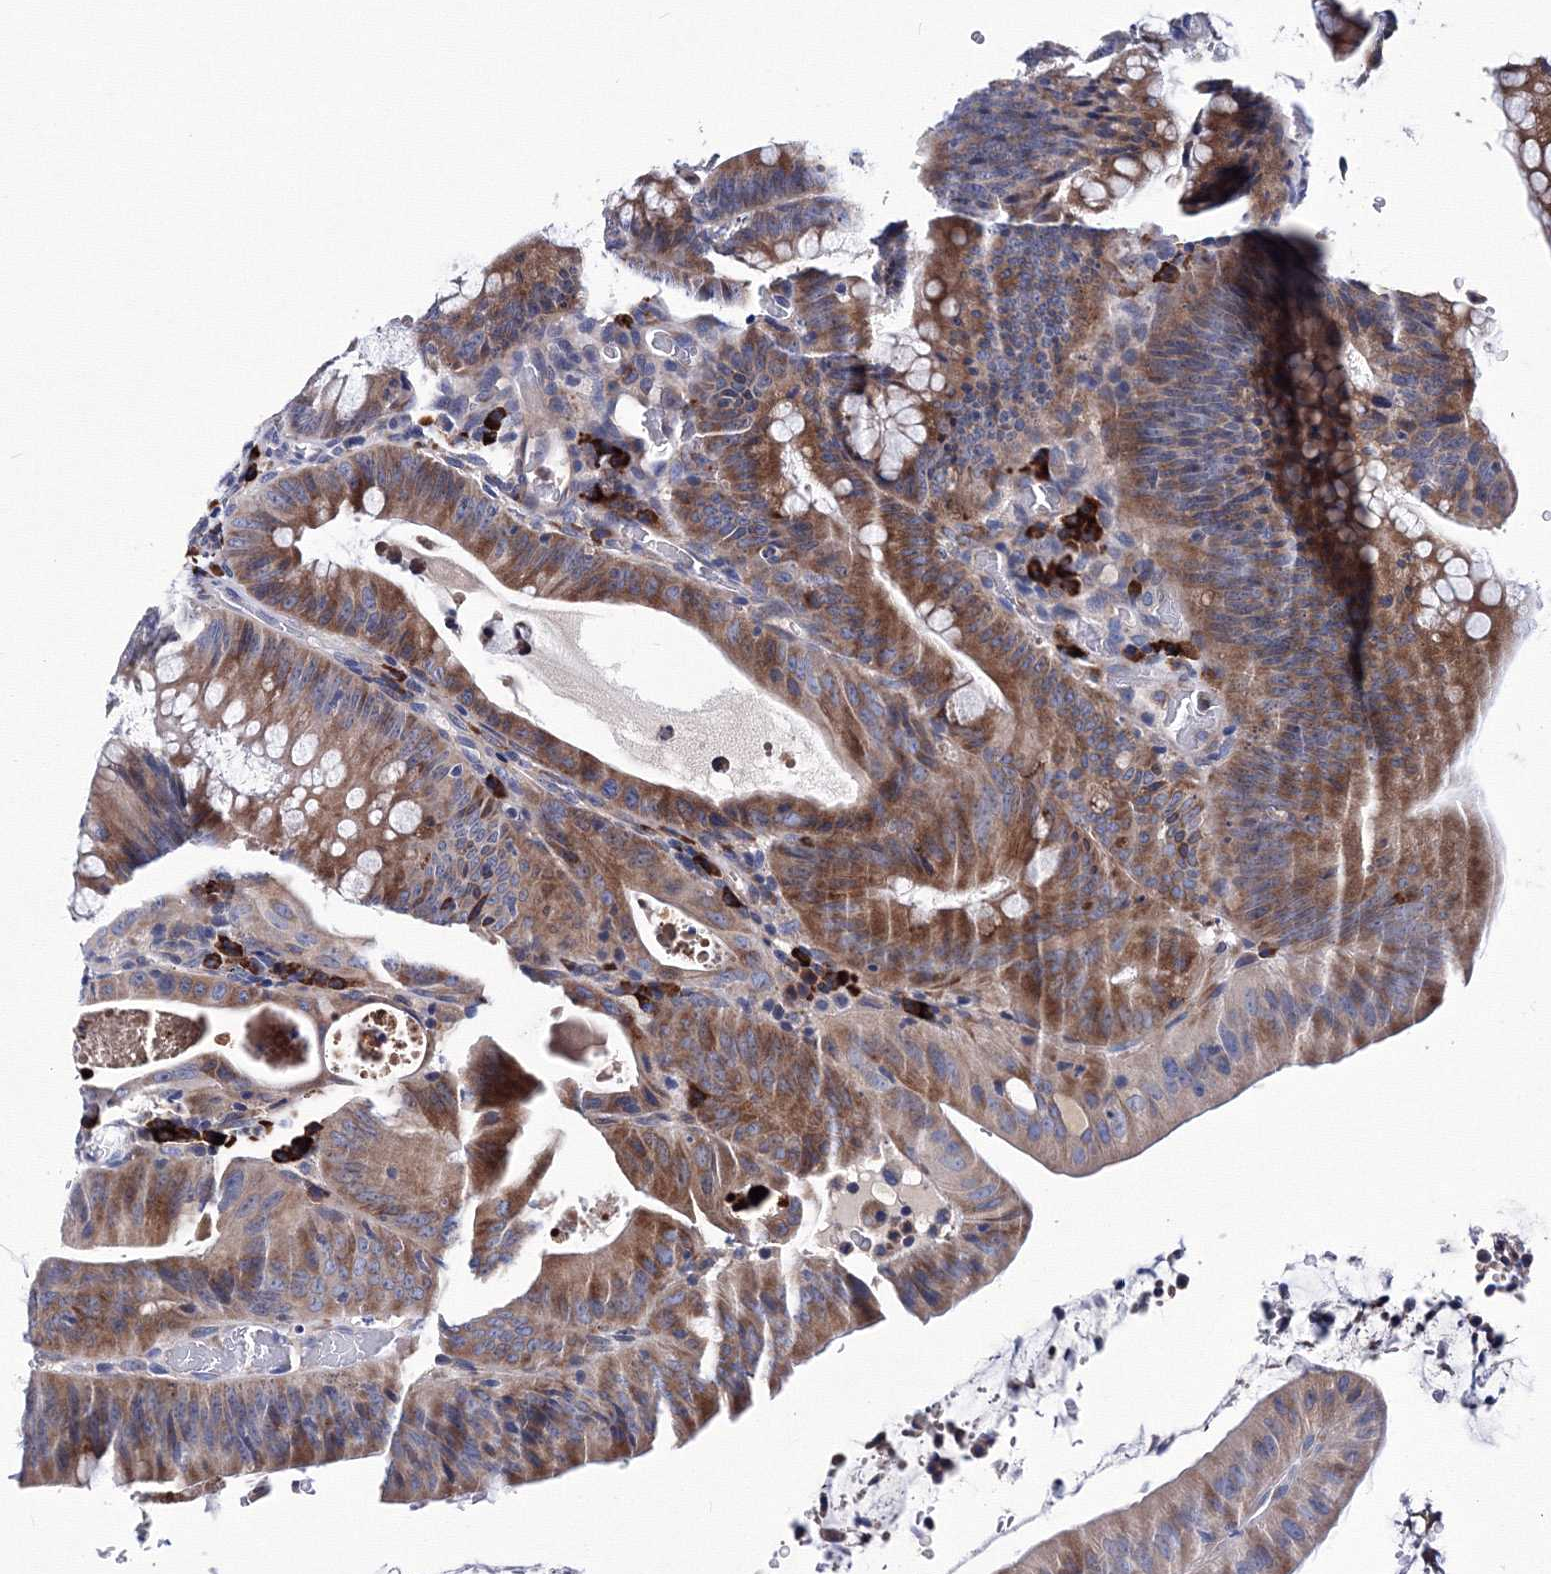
{"staining": {"intensity": "moderate", "quantity": ">75%", "location": "cytoplasmic/membranous"}, "tissue": "colorectal cancer", "cell_type": "Tumor cells", "image_type": "cancer", "snomed": [{"axis": "morphology", "description": "Normal tissue, NOS"}, {"axis": "topography", "description": "Colon"}], "caption": "DAB immunohistochemical staining of human colorectal cancer displays moderate cytoplasmic/membranous protein staining in about >75% of tumor cells.", "gene": "TRPM2", "patient": {"sex": "female", "age": 82}}